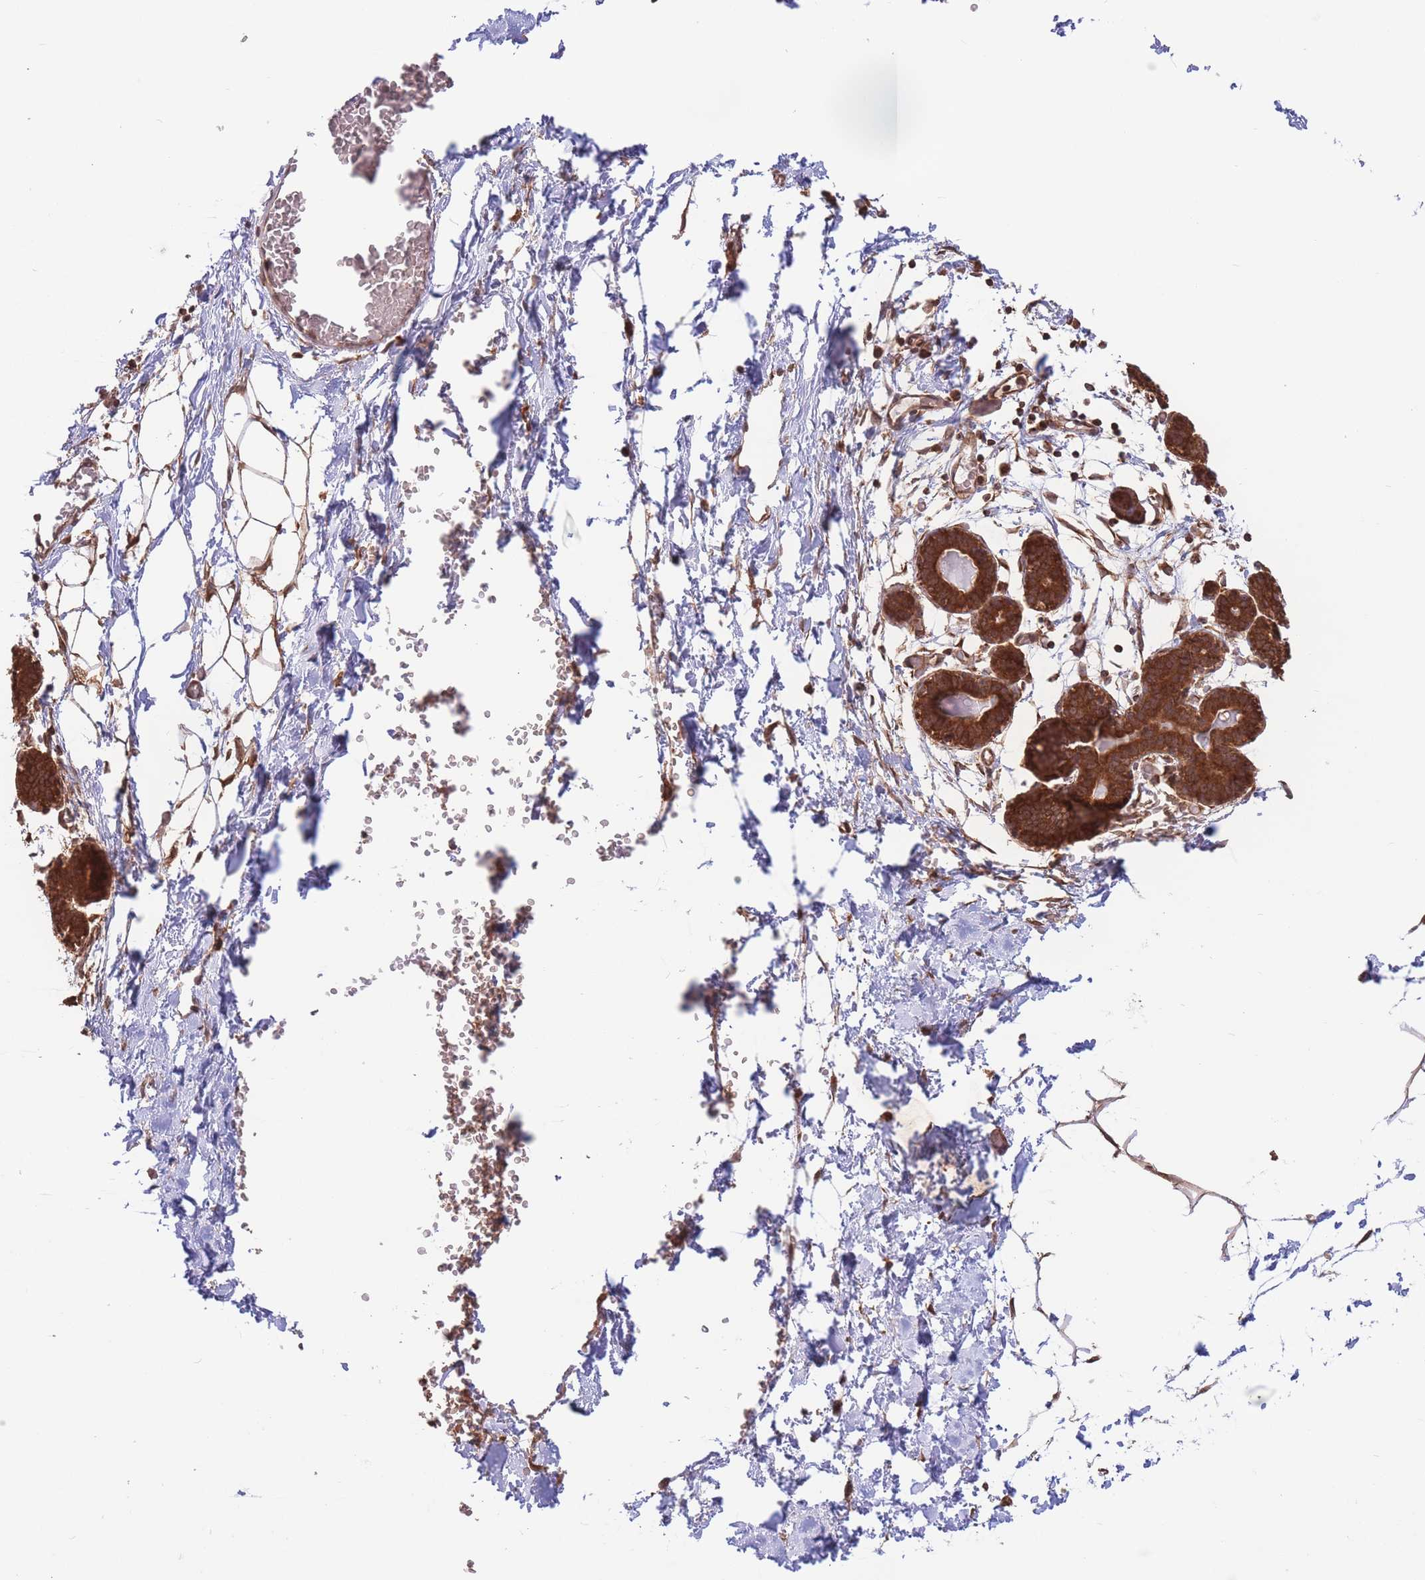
{"staining": {"intensity": "moderate", "quantity": ">75%", "location": "cytoplasmic/membranous"}, "tissue": "breast", "cell_type": "Adipocytes", "image_type": "normal", "snomed": [{"axis": "morphology", "description": "Normal tissue, NOS"}, {"axis": "topography", "description": "Breast"}], "caption": "Immunohistochemistry (IHC) staining of unremarkable breast, which demonstrates medium levels of moderate cytoplasmic/membranous staining in approximately >75% of adipocytes indicating moderate cytoplasmic/membranous protein expression. The staining was performed using DAB (brown) for protein detection and nuclei were counterstained in hematoxylin (blue).", "gene": "ALS2CL", "patient": {"sex": "female", "age": 27}}